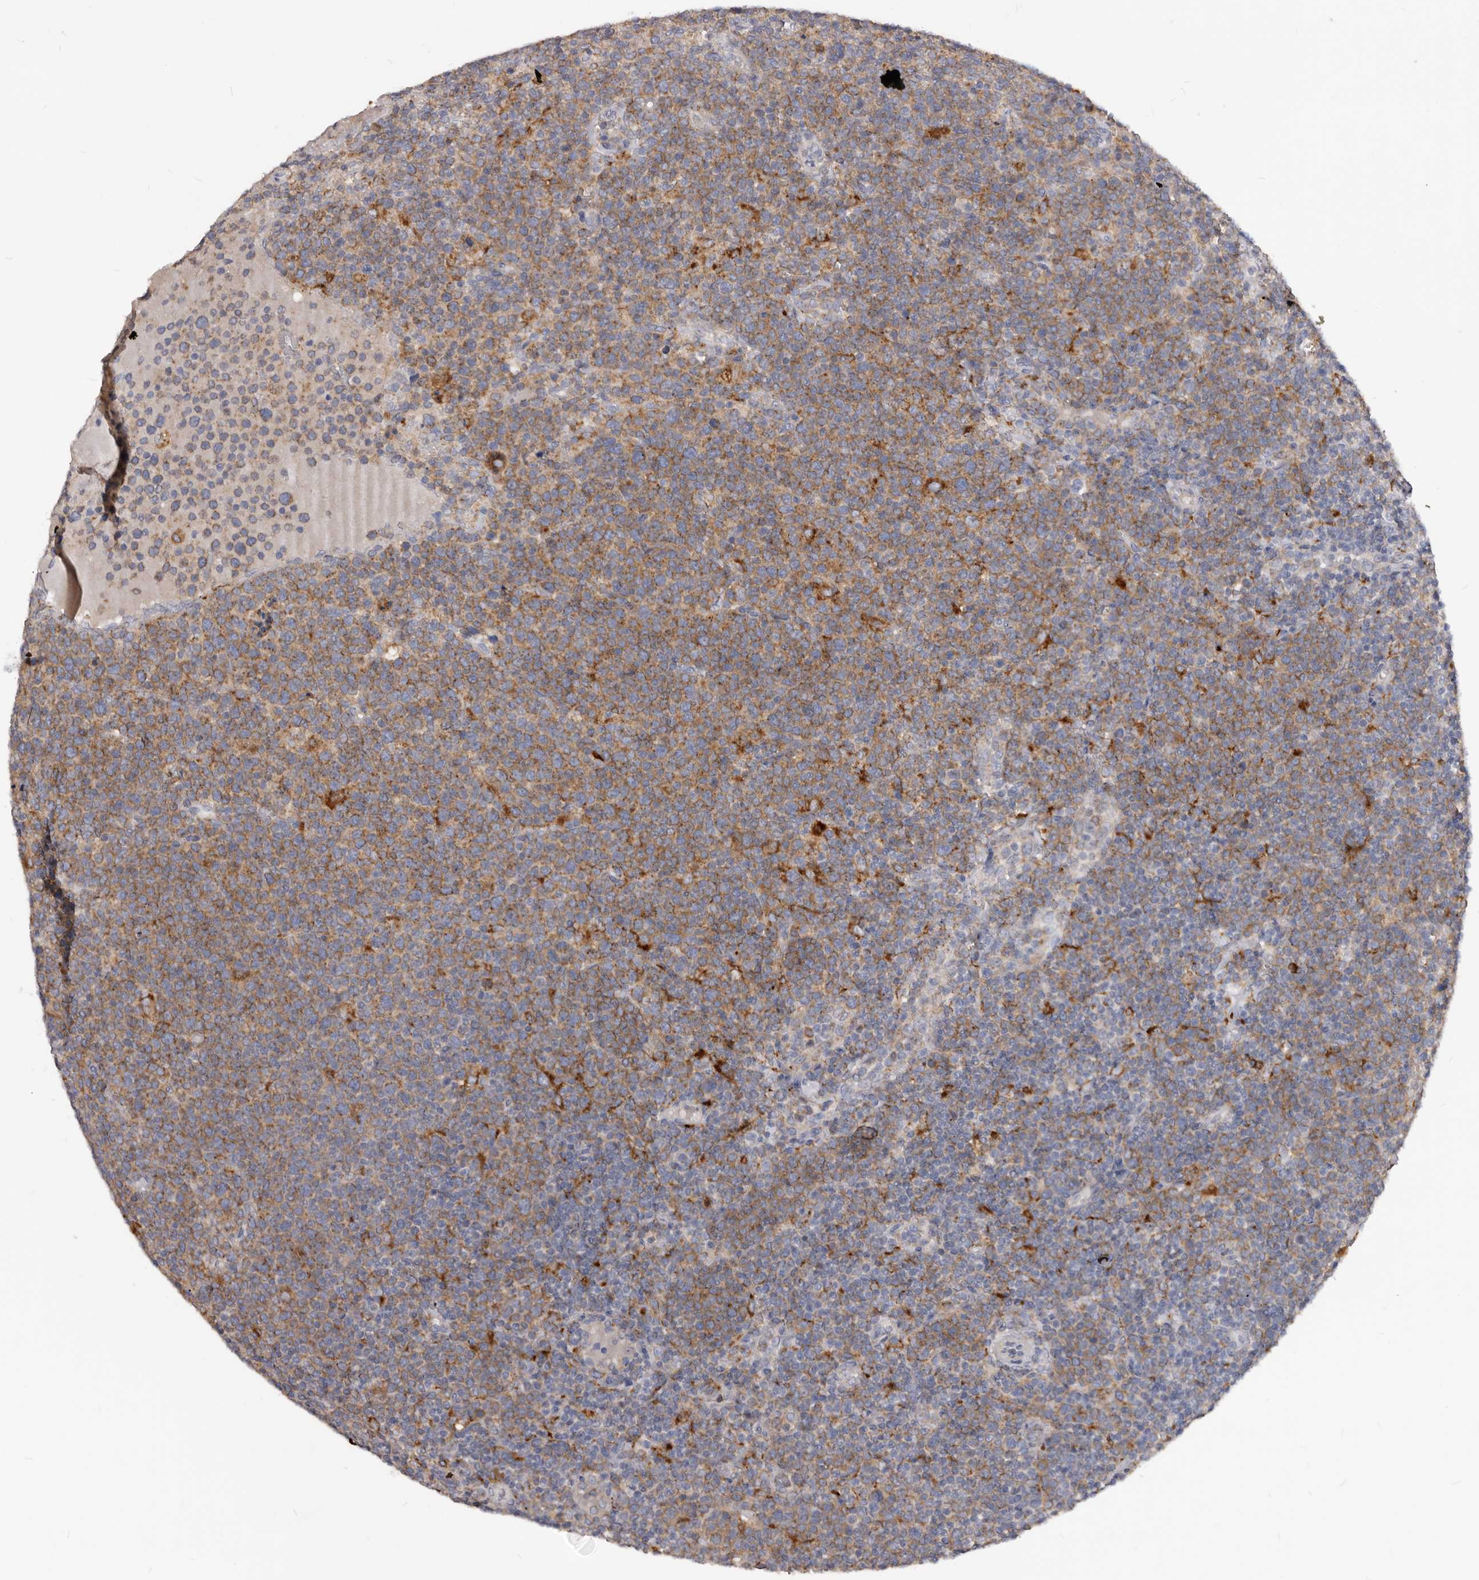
{"staining": {"intensity": "moderate", "quantity": ">75%", "location": "cytoplasmic/membranous"}, "tissue": "lymphoma", "cell_type": "Tumor cells", "image_type": "cancer", "snomed": [{"axis": "morphology", "description": "Malignant lymphoma, non-Hodgkin's type, High grade"}, {"axis": "topography", "description": "Lymph node"}], "caption": "A brown stain labels moderate cytoplasmic/membranous expression of a protein in lymphoma tumor cells. The staining was performed using DAB to visualize the protein expression in brown, while the nuclei were stained in blue with hematoxylin (Magnification: 20x).", "gene": "PI4K2A", "patient": {"sex": "male", "age": 61}}